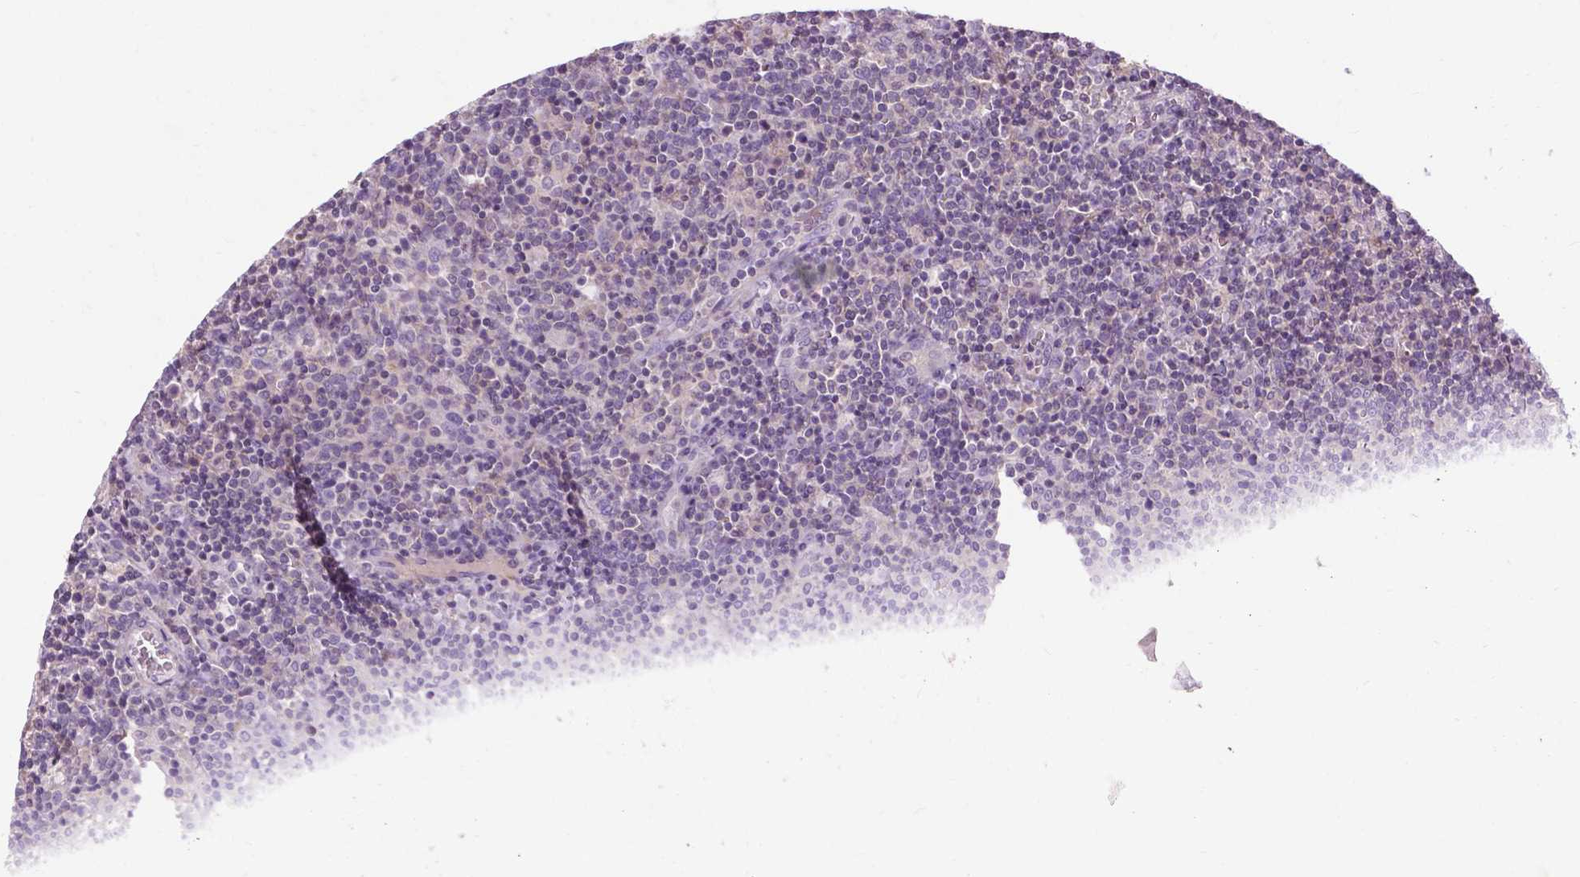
{"staining": {"intensity": "negative", "quantity": "none", "location": "none"}, "tissue": "lymphoma", "cell_type": "Tumor cells", "image_type": "cancer", "snomed": [{"axis": "morphology", "description": "Malignant lymphoma, non-Hodgkin's type, High grade"}, {"axis": "topography", "description": "Lymph node"}], "caption": "Protein analysis of lymphoma shows no significant expression in tumor cells.", "gene": "JAK3", "patient": {"sex": "male", "age": 61}}